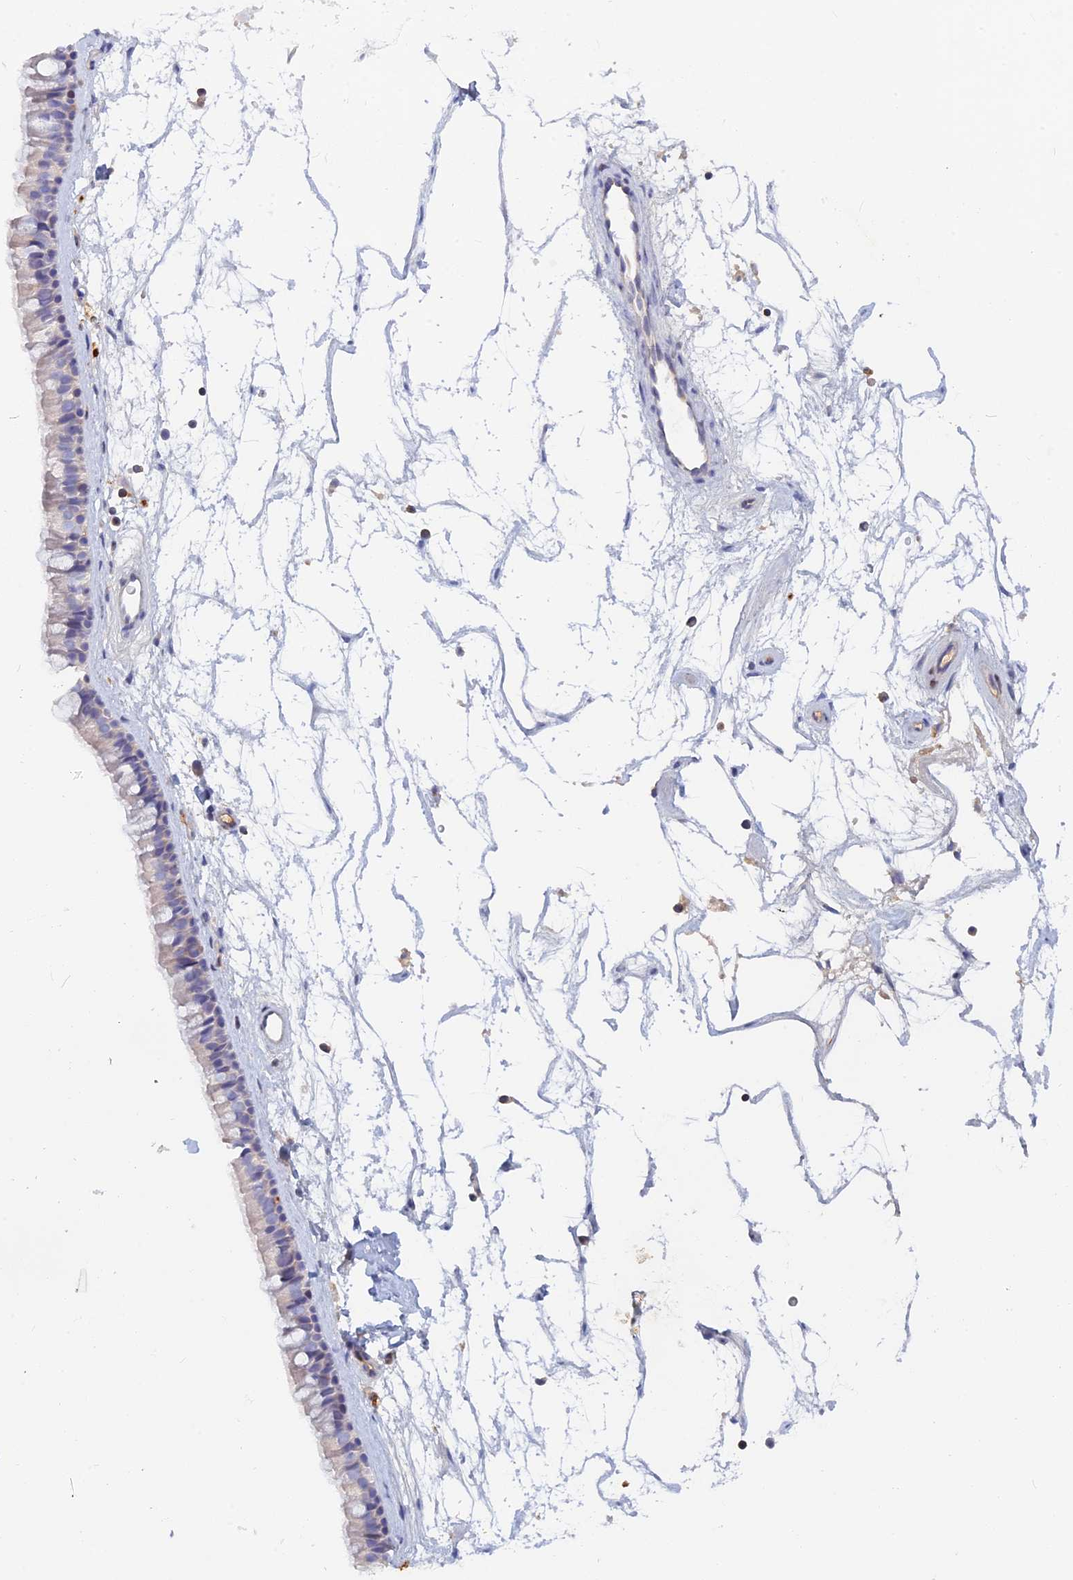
{"staining": {"intensity": "negative", "quantity": "none", "location": "none"}, "tissue": "nasopharynx", "cell_type": "Respiratory epithelial cells", "image_type": "normal", "snomed": [{"axis": "morphology", "description": "Normal tissue, NOS"}, {"axis": "topography", "description": "Nasopharynx"}], "caption": "Protein analysis of normal nasopharynx reveals no significant expression in respiratory epithelial cells.", "gene": "ACP7", "patient": {"sex": "male", "age": 64}}